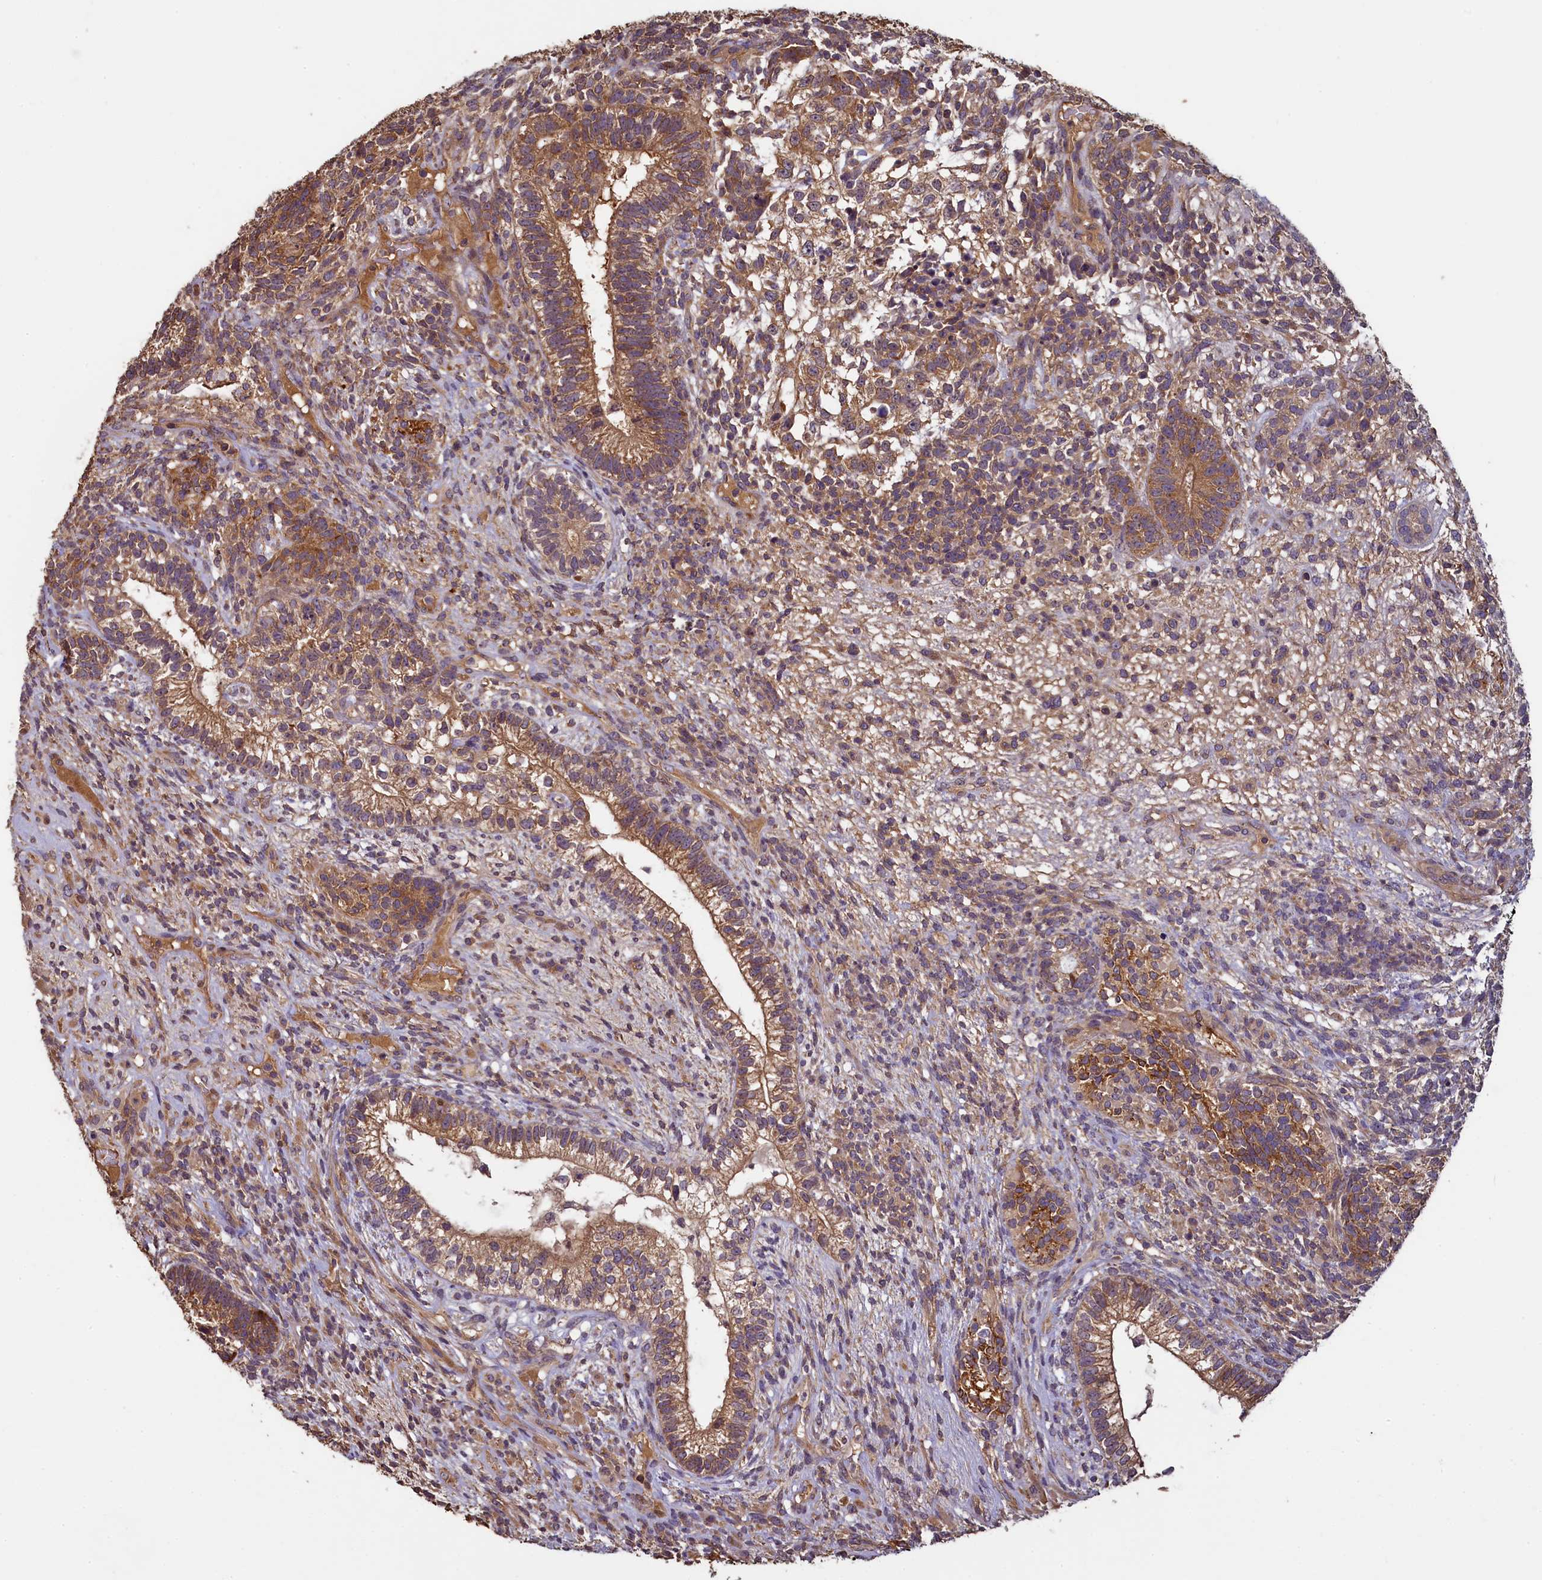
{"staining": {"intensity": "moderate", "quantity": ">75%", "location": "cytoplasmic/membranous"}, "tissue": "testis cancer", "cell_type": "Tumor cells", "image_type": "cancer", "snomed": [{"axis": "morphology", "description": "Seminoma, NOS"}, {"axis": "morphology", "description": "Carcinoma, Embryonal, NOS"}, {"axis": "topography", "description": "Testis"}], "caption": "Immunohistochemistry of testis cancer (seminoma) demonstrates medium levels of moderate cytoplasmic/membranous positivity in approximately >75% of tumor cells.", "gene": "NUDT6", "patient": {"sex": "male", "age": 28}}